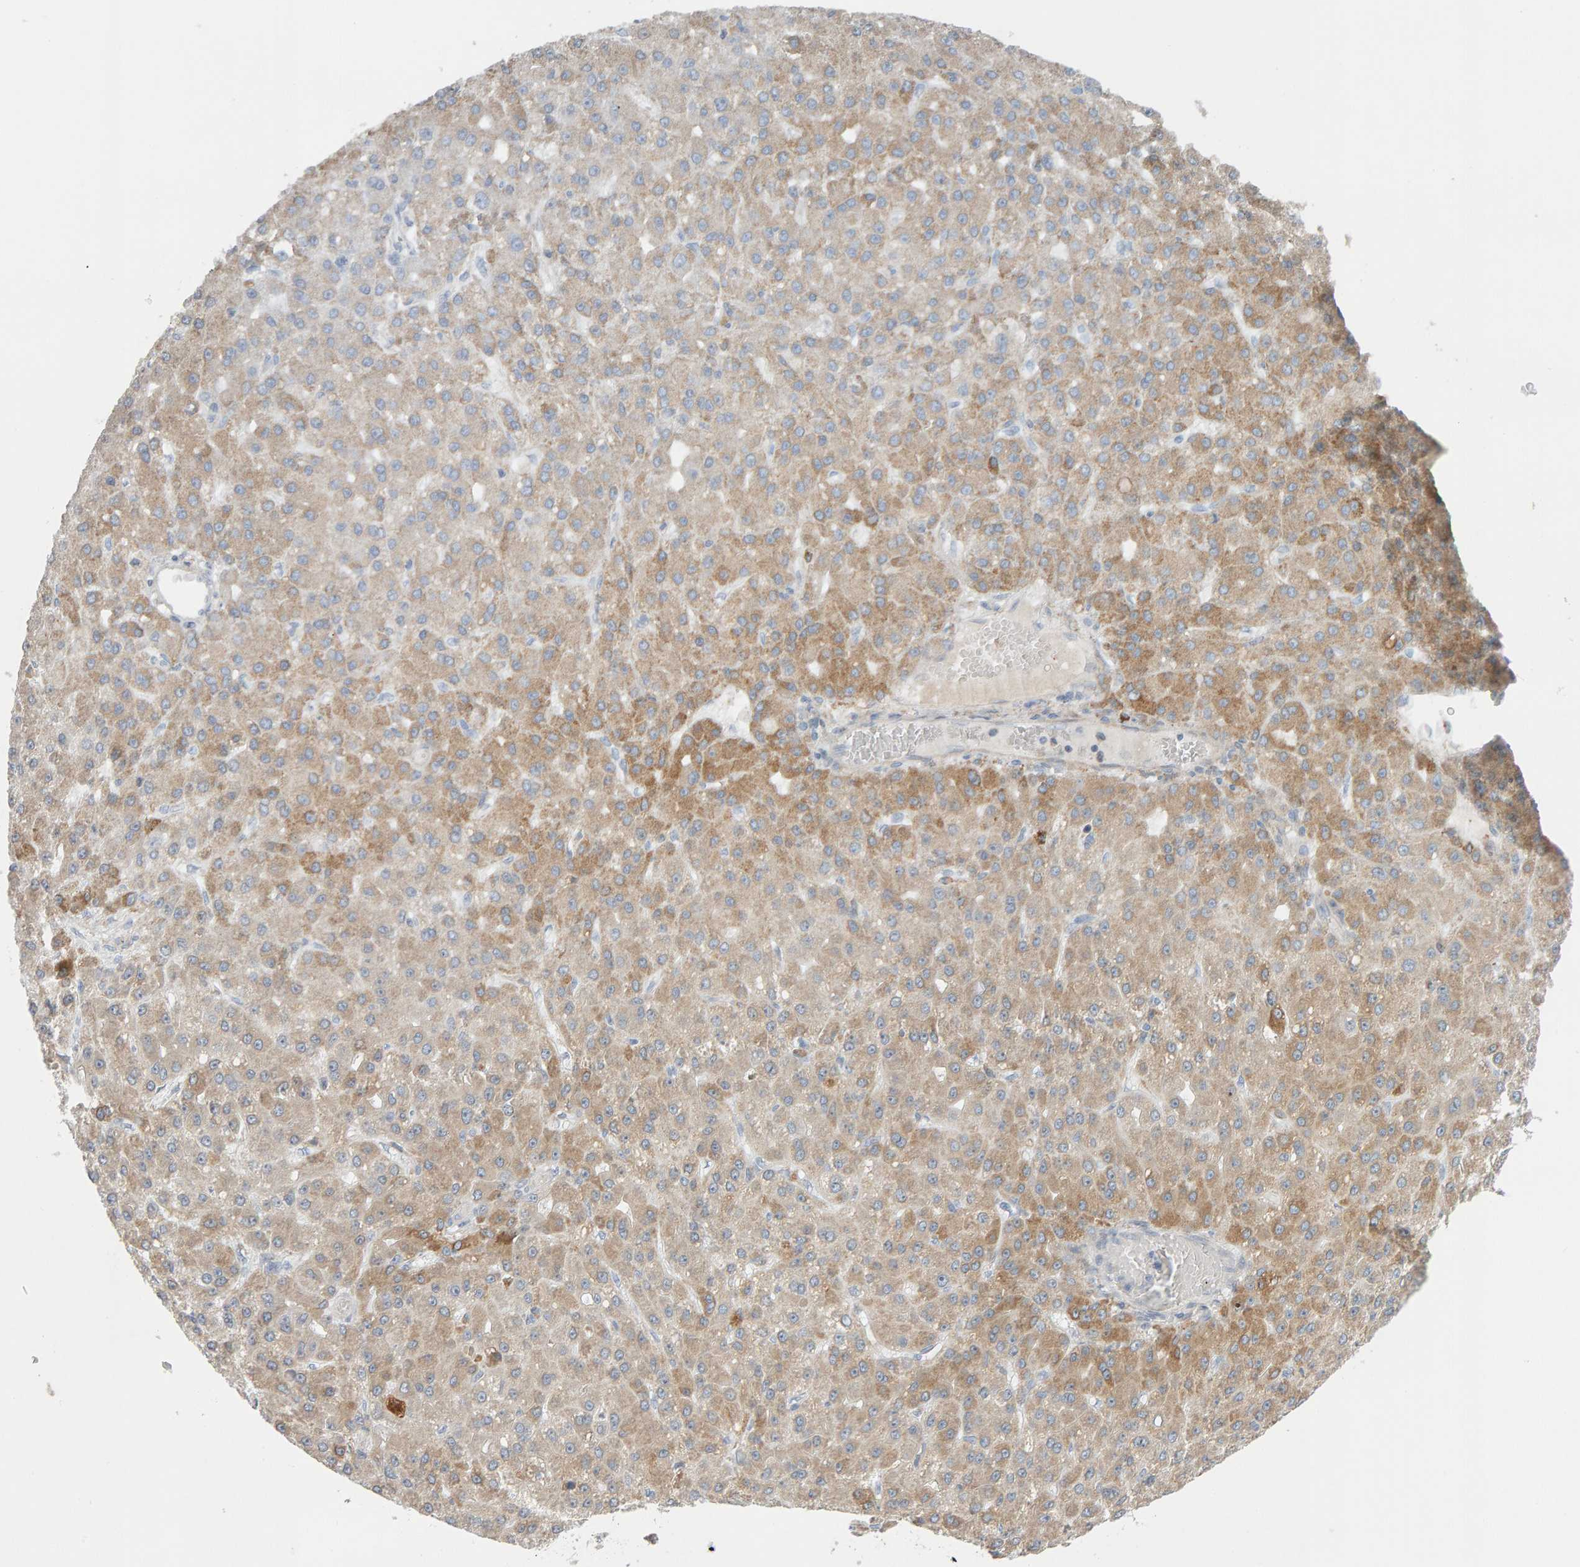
{"staining": {"intensity": "moderate", "quantity": "25%-75%", "location": "cytoplasmic/membranous"}, "tissue": "liver cancer", "cell_type": "Tumor cells", "image_type": "cancer", "snomed": [{"axis": "morphology", "description": "Carcinoma, Hepatocellular, NOS"}, {"axis": "topography", "description": "Liver"}], "caption": "This image exhibits immunohistochemistry staining of human hepatocellular carcinoma (liver), with medium moderate cytoplasmic/membranous positivity in about 25%-75% of tumor cells.", "gene": "ENGASE", "patient": {"sex": "male", "age": 67}}